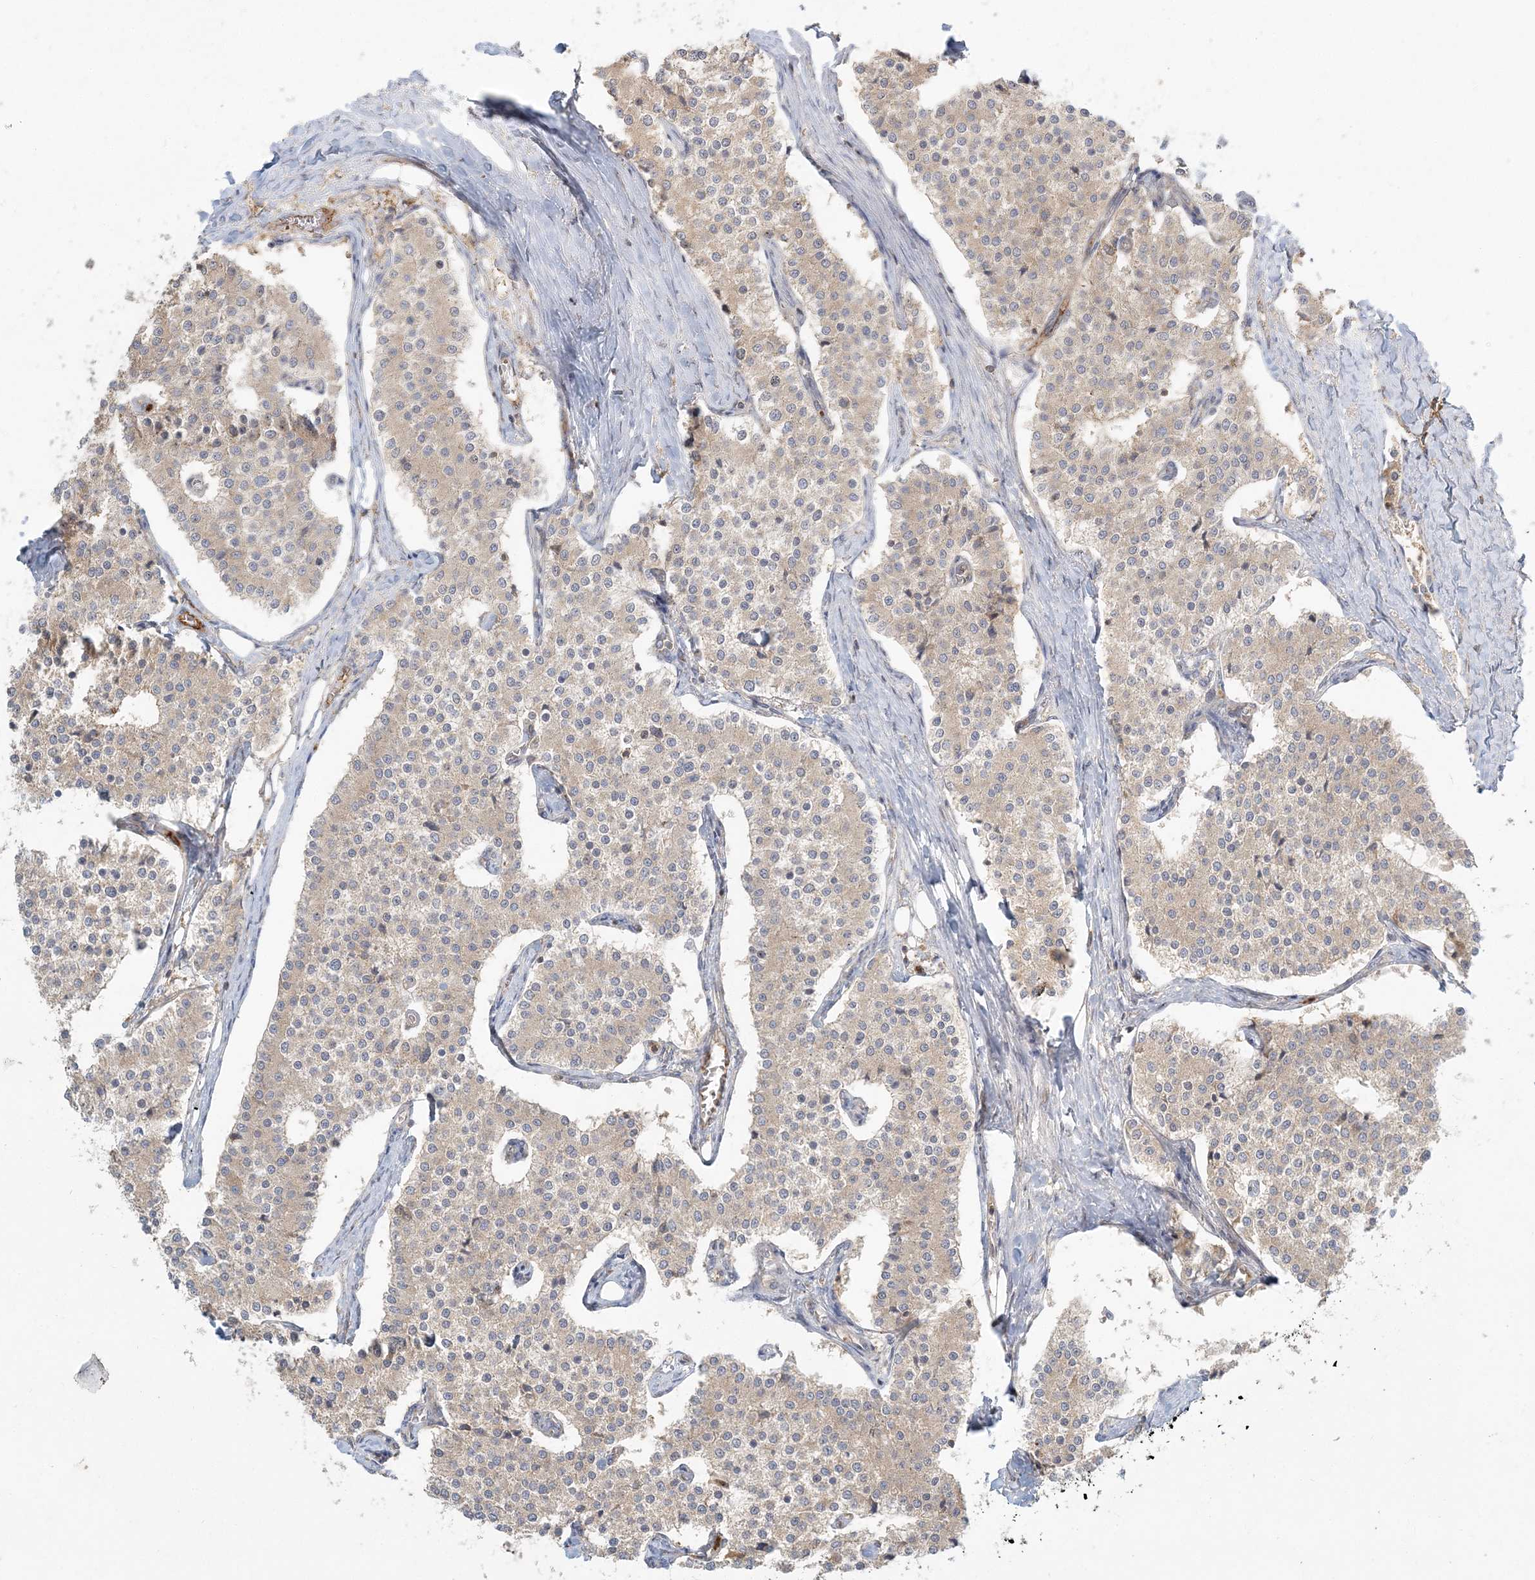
{"staining": {"intensity": "weak", "quantity": "<25%", "location": "cytoplasmic/membranous"}, "tissue": "carcinoid", "cell_type": "Tumor cells", "image_type": "cancer", "snomed": [{"axis": "morphology", "description": "Carcinoid, malignant, NOS"}, {"axis": "topography", "description": "Colon"}], "caption": "An immunohistochemistry image of carcinoid is shown. There is no staining in tumor cells of carcinoid.", "gene": "AP1AR", "patient": {"sex": "female", "age": 52}}